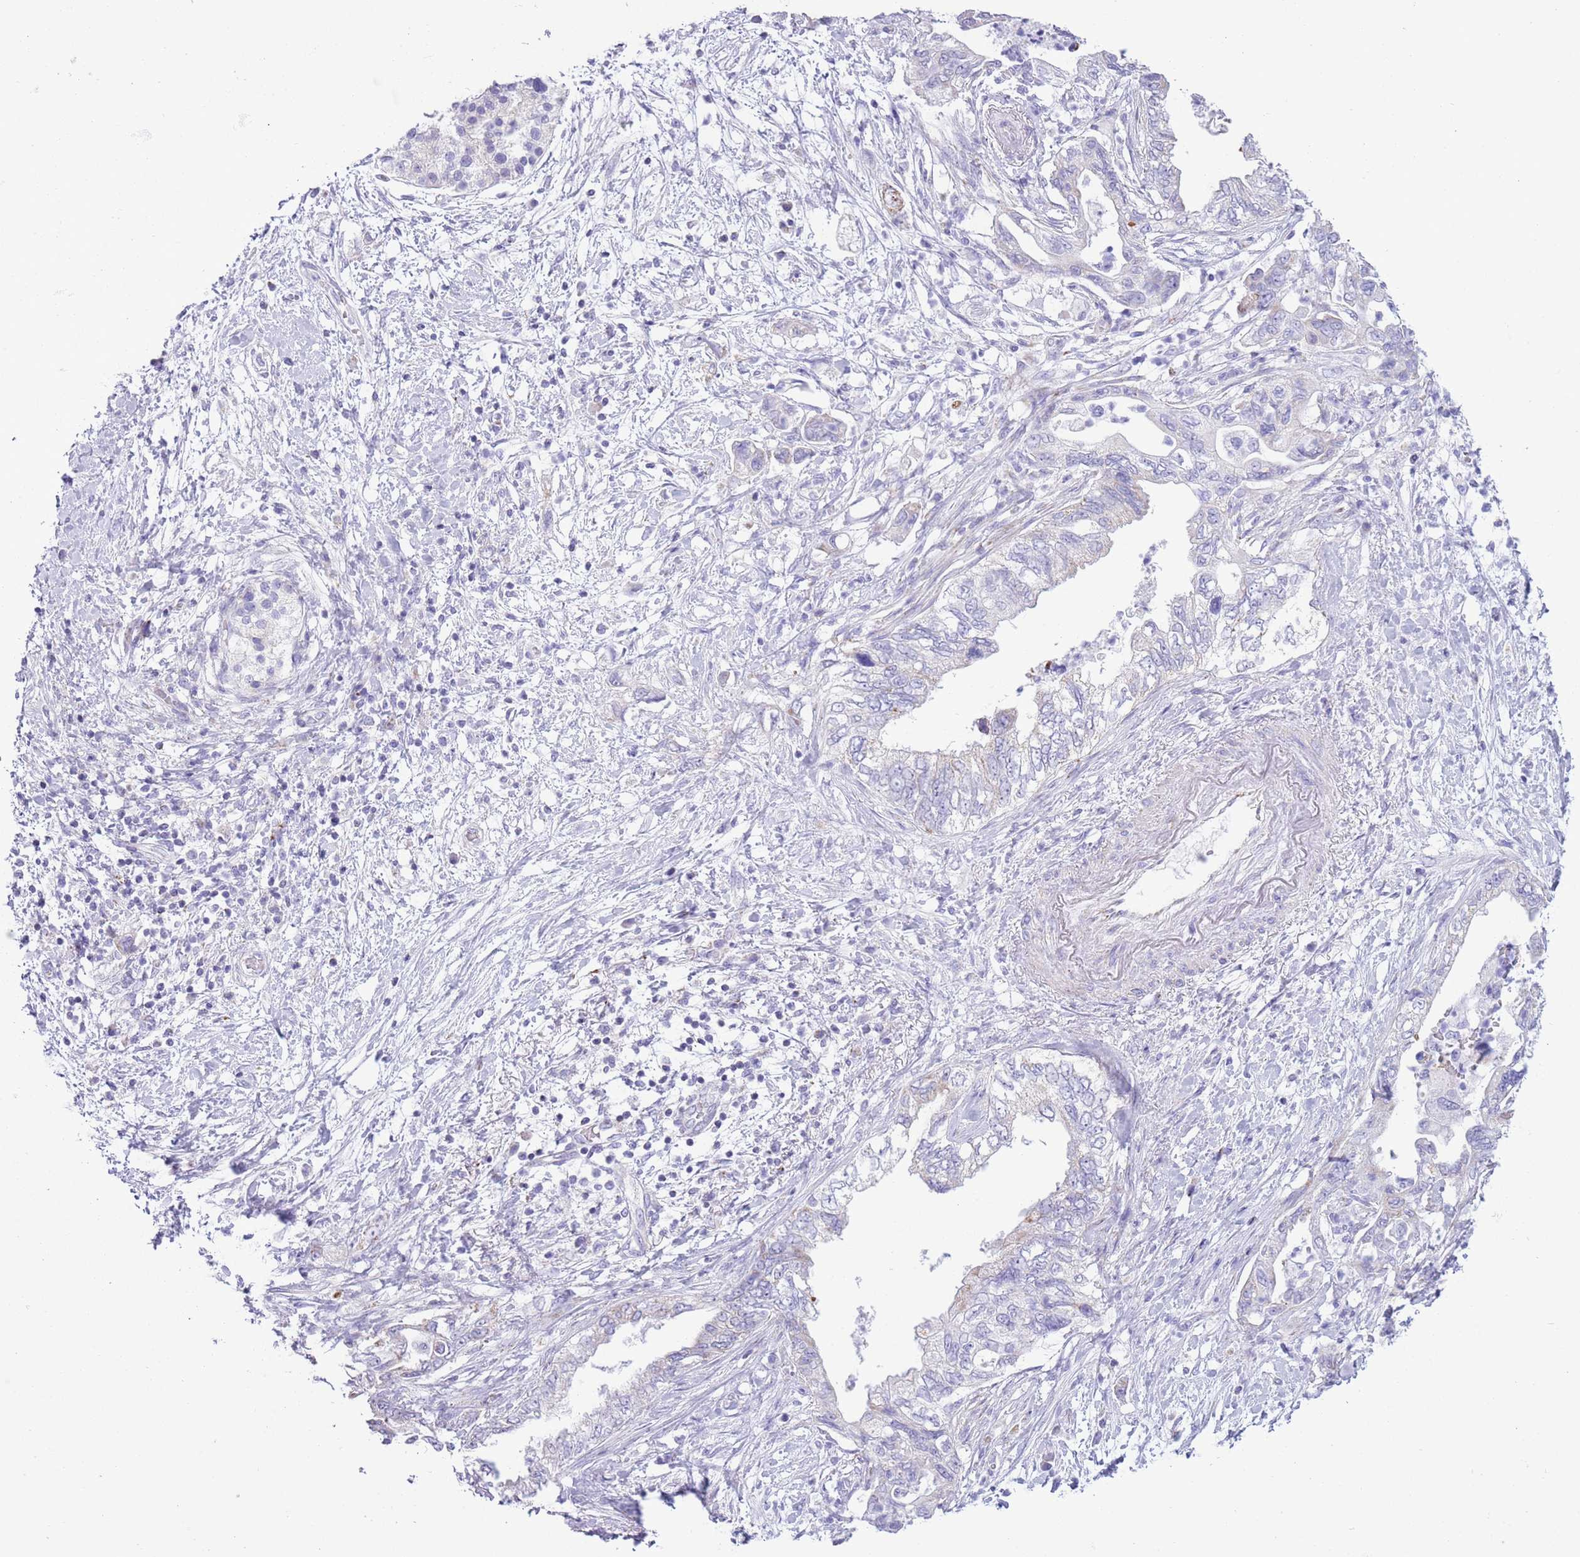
{"staining": {"intensity": "negative", "quantity": "none", "location": "none"}, "tissue": "pancreatic cancer", "cell_type": "Tumor cells", "image_type": "cancer", "snomed": [{"axis": "morphology", "description": "Adenocarcinoma, NOS"}, {"axis": "topography", "description": "Pancreas"}], "caption": "Tumor cells are negative for brown protein staining in pancreatic cancer (adenocarcinoma). Nuclei are stained in blue.", "gene": "MOCOS", "patient": {"sex": "female", "age": 73}}